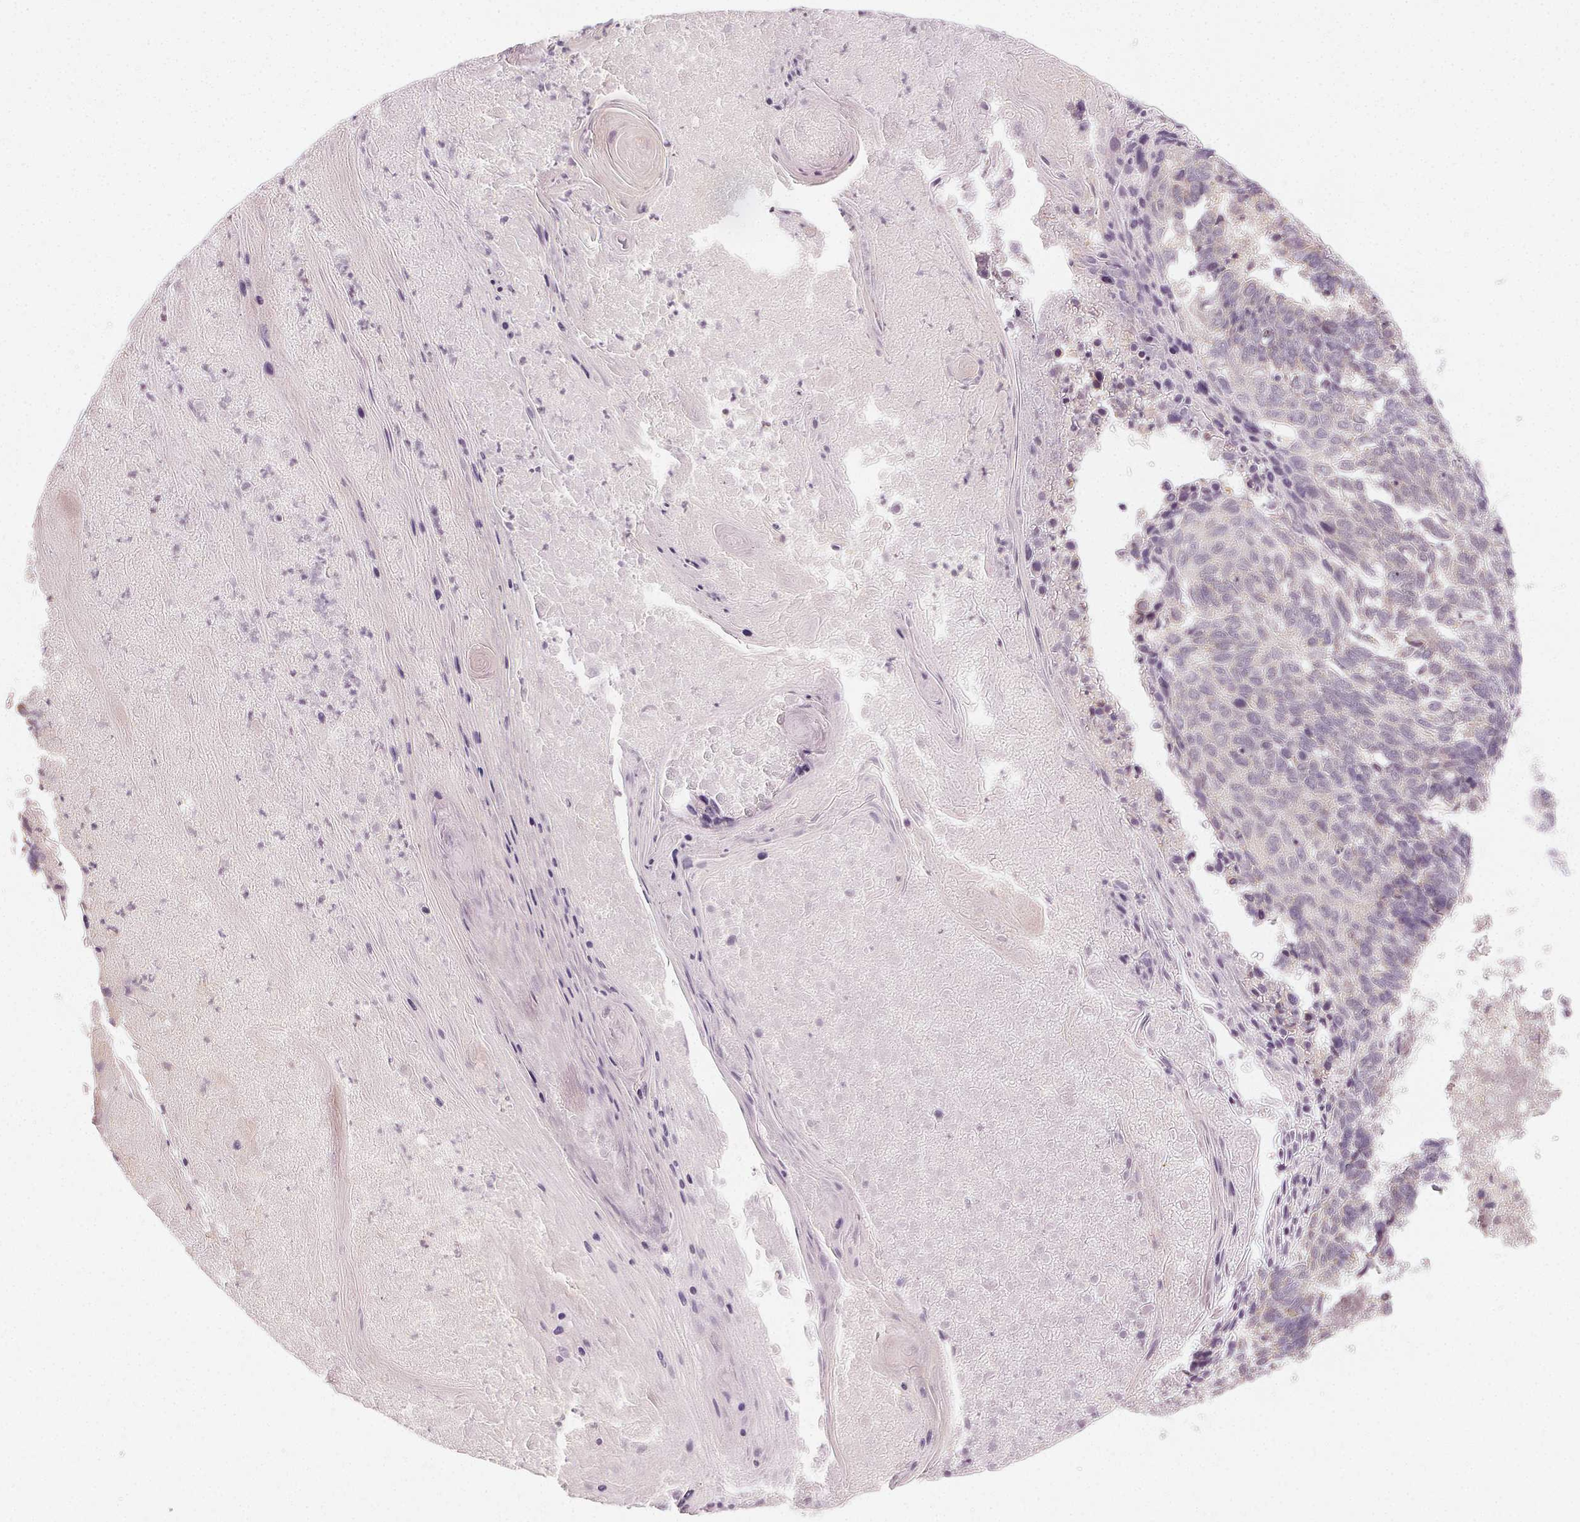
{"staining": {"intensity": "negative", "quantity": "none", "location": "none"}, "tissue": "lung cancer", "cell_type": "Tumor cells", "image_type": "cancer", "snomed": [{"axis": "morphology", "description": "Squamous cell carcinoma, NOS"}, {"axis": "topography", "description": "Lung"}], "caption": "This is an immunohistochemistry (IHC) photomicrograph of human lung cancer. There is no staining in tumor cells.", "gene": "NCOA4", "patient": {"sex": "male", "age": 73}}